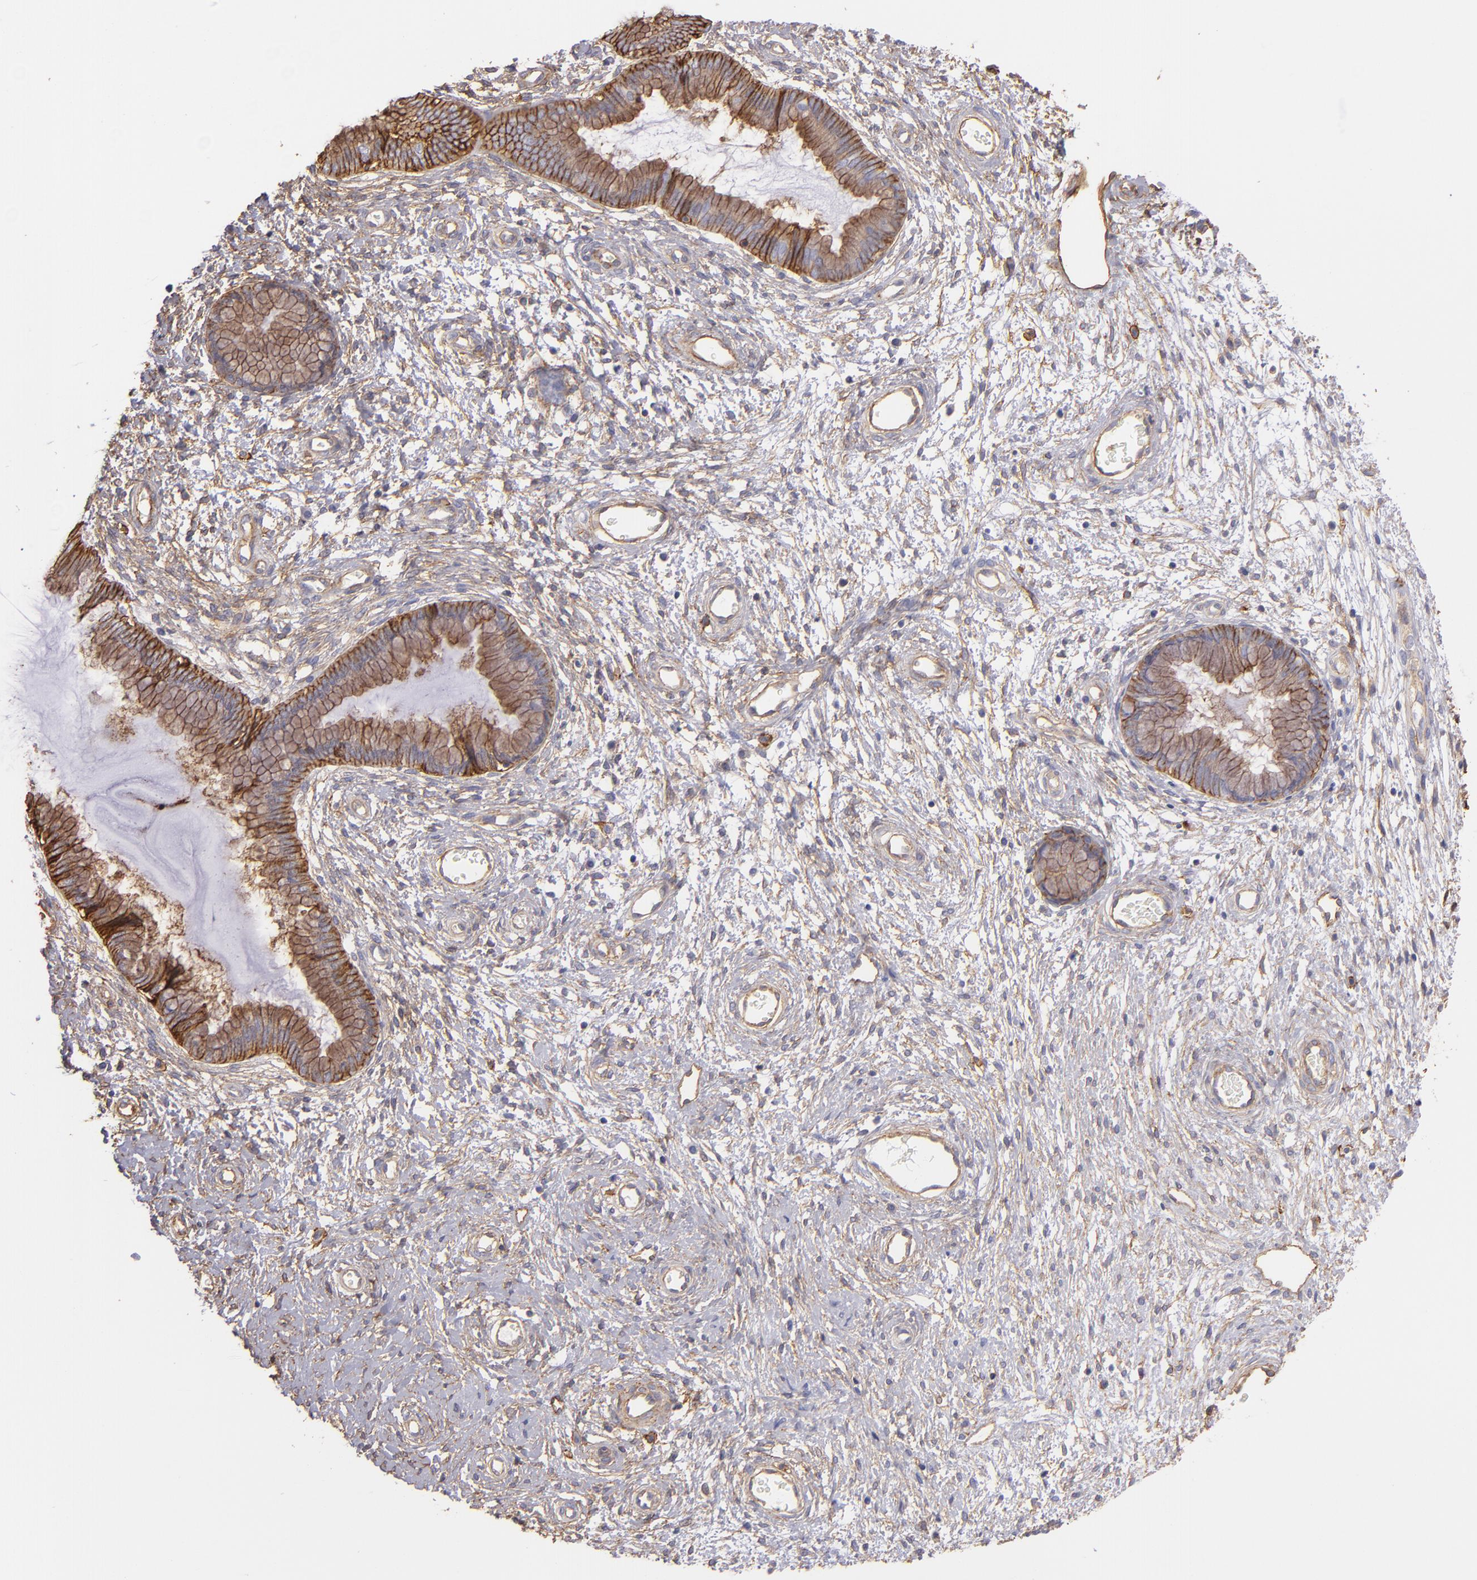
{"staining": {"intensity": "moderate", "quantity": "25%-75%", "location": "cytoplasmic/membranous"}, "tissue": "cervix", "cell_type": "Glandular cells", "image_type": "normal", "snomed": [{"axis": "morphology", "description": "Normal tissue, NOS"}, {"axis": "topography", "description": "Cervix"}], "caption": "Cervix stained with DAB (3,3'-diaminobenzidine) immunohistochemistry exhibits medium levels of moderate cytoplasmic/membranous expression in approximately 25%-75% of glandular cells.", "gene": "CD151", "patient": {"sex": "female", "age": 55}}